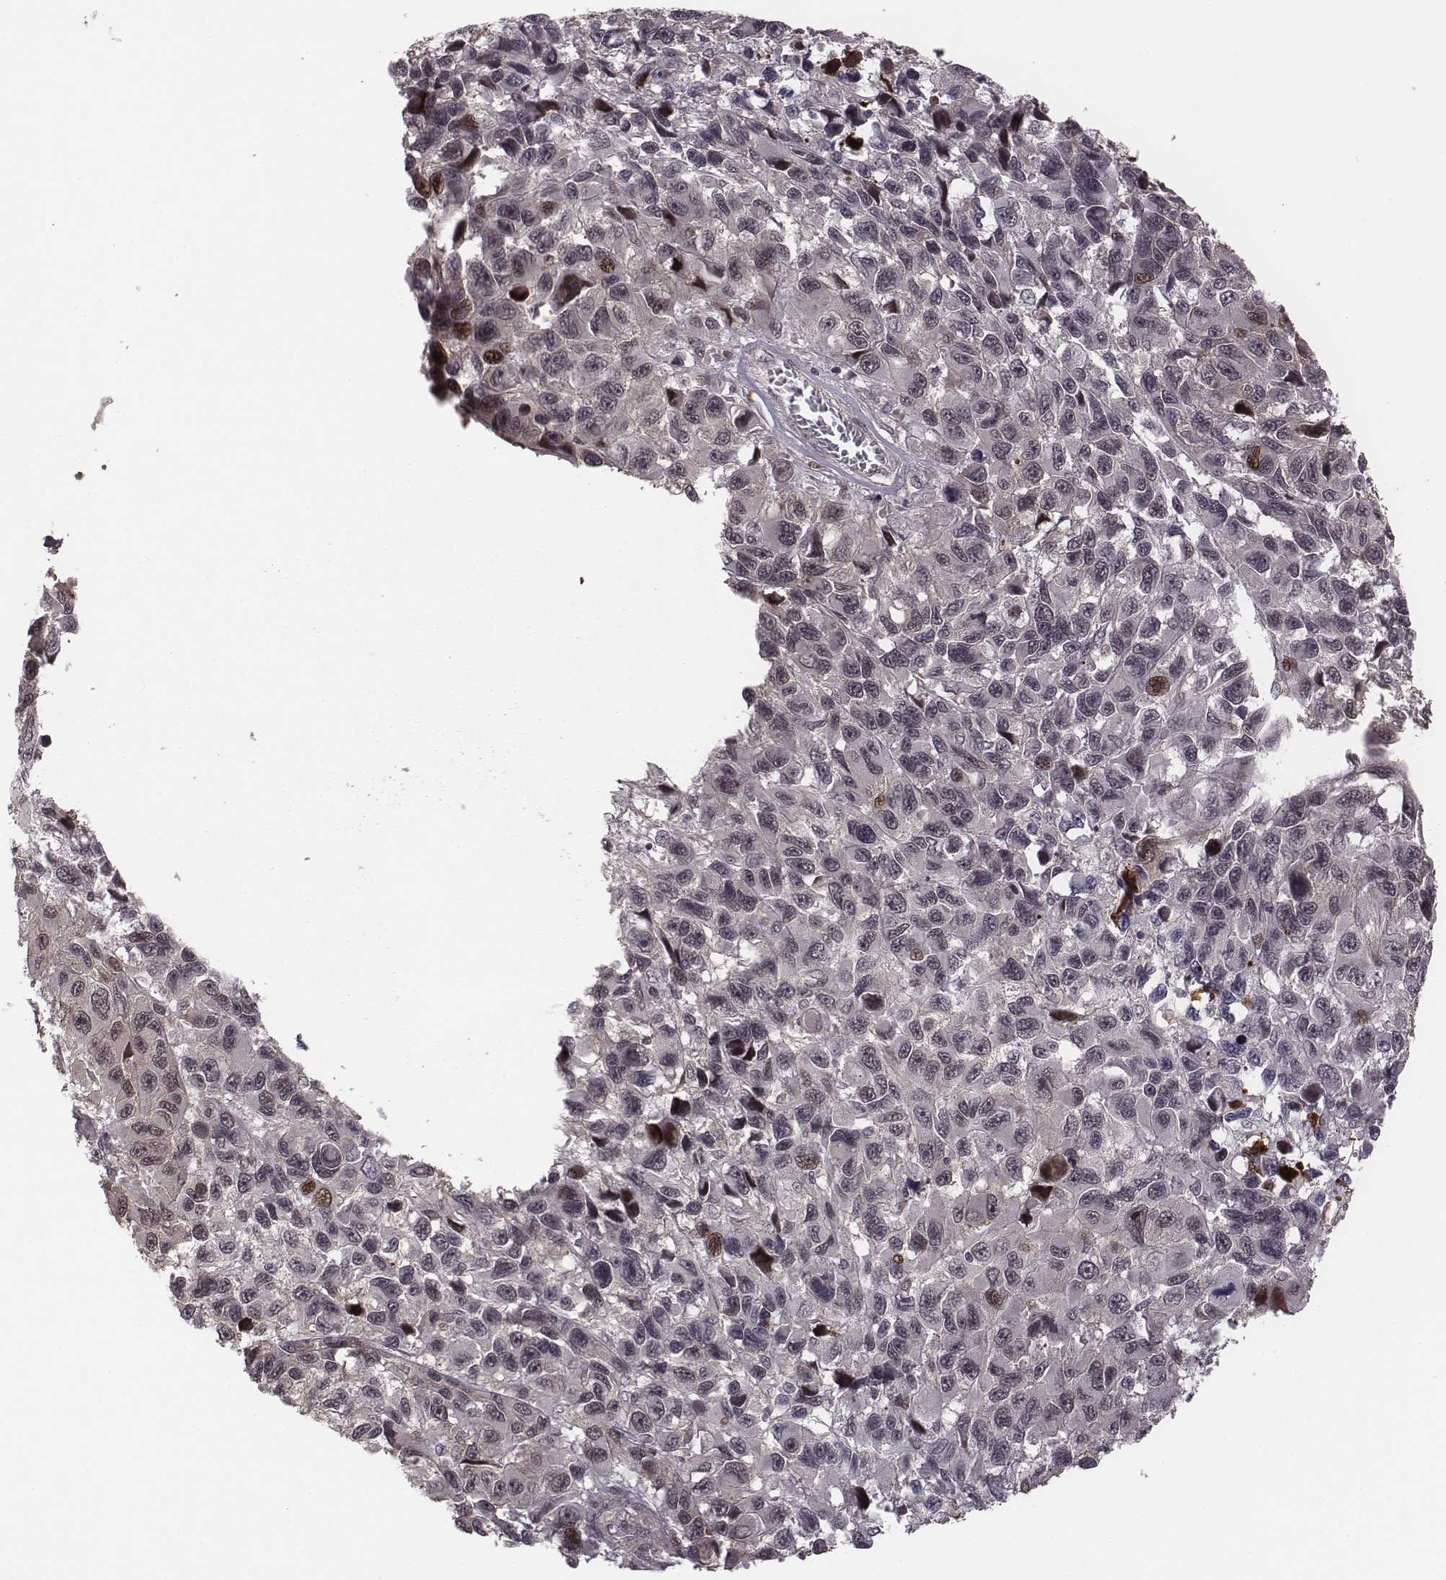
{"staining": {"intensity": "negative", "quantity": "none", "location": "none"}, "tissue": "melanoma", "cell_type": "Tumor cells", "image_type": "cancer", "snomed": [{"axis": "morphology", "description": "Malignant melanoma, NOS"}, {"axis": "topography", "description": "Skin"}], "caption": "High magnification brightfield microscopy of malignant melanoma stained with DAB (brown) and counterstained with hematoxylin (blue): tumor cells show no significant expression. (Brightfield microscopy of DAB (3,3'-diaminobenzidine) IHC at high magnification).", "gene": "RPL3", "patient": {"sex": "male", "age": 53}}